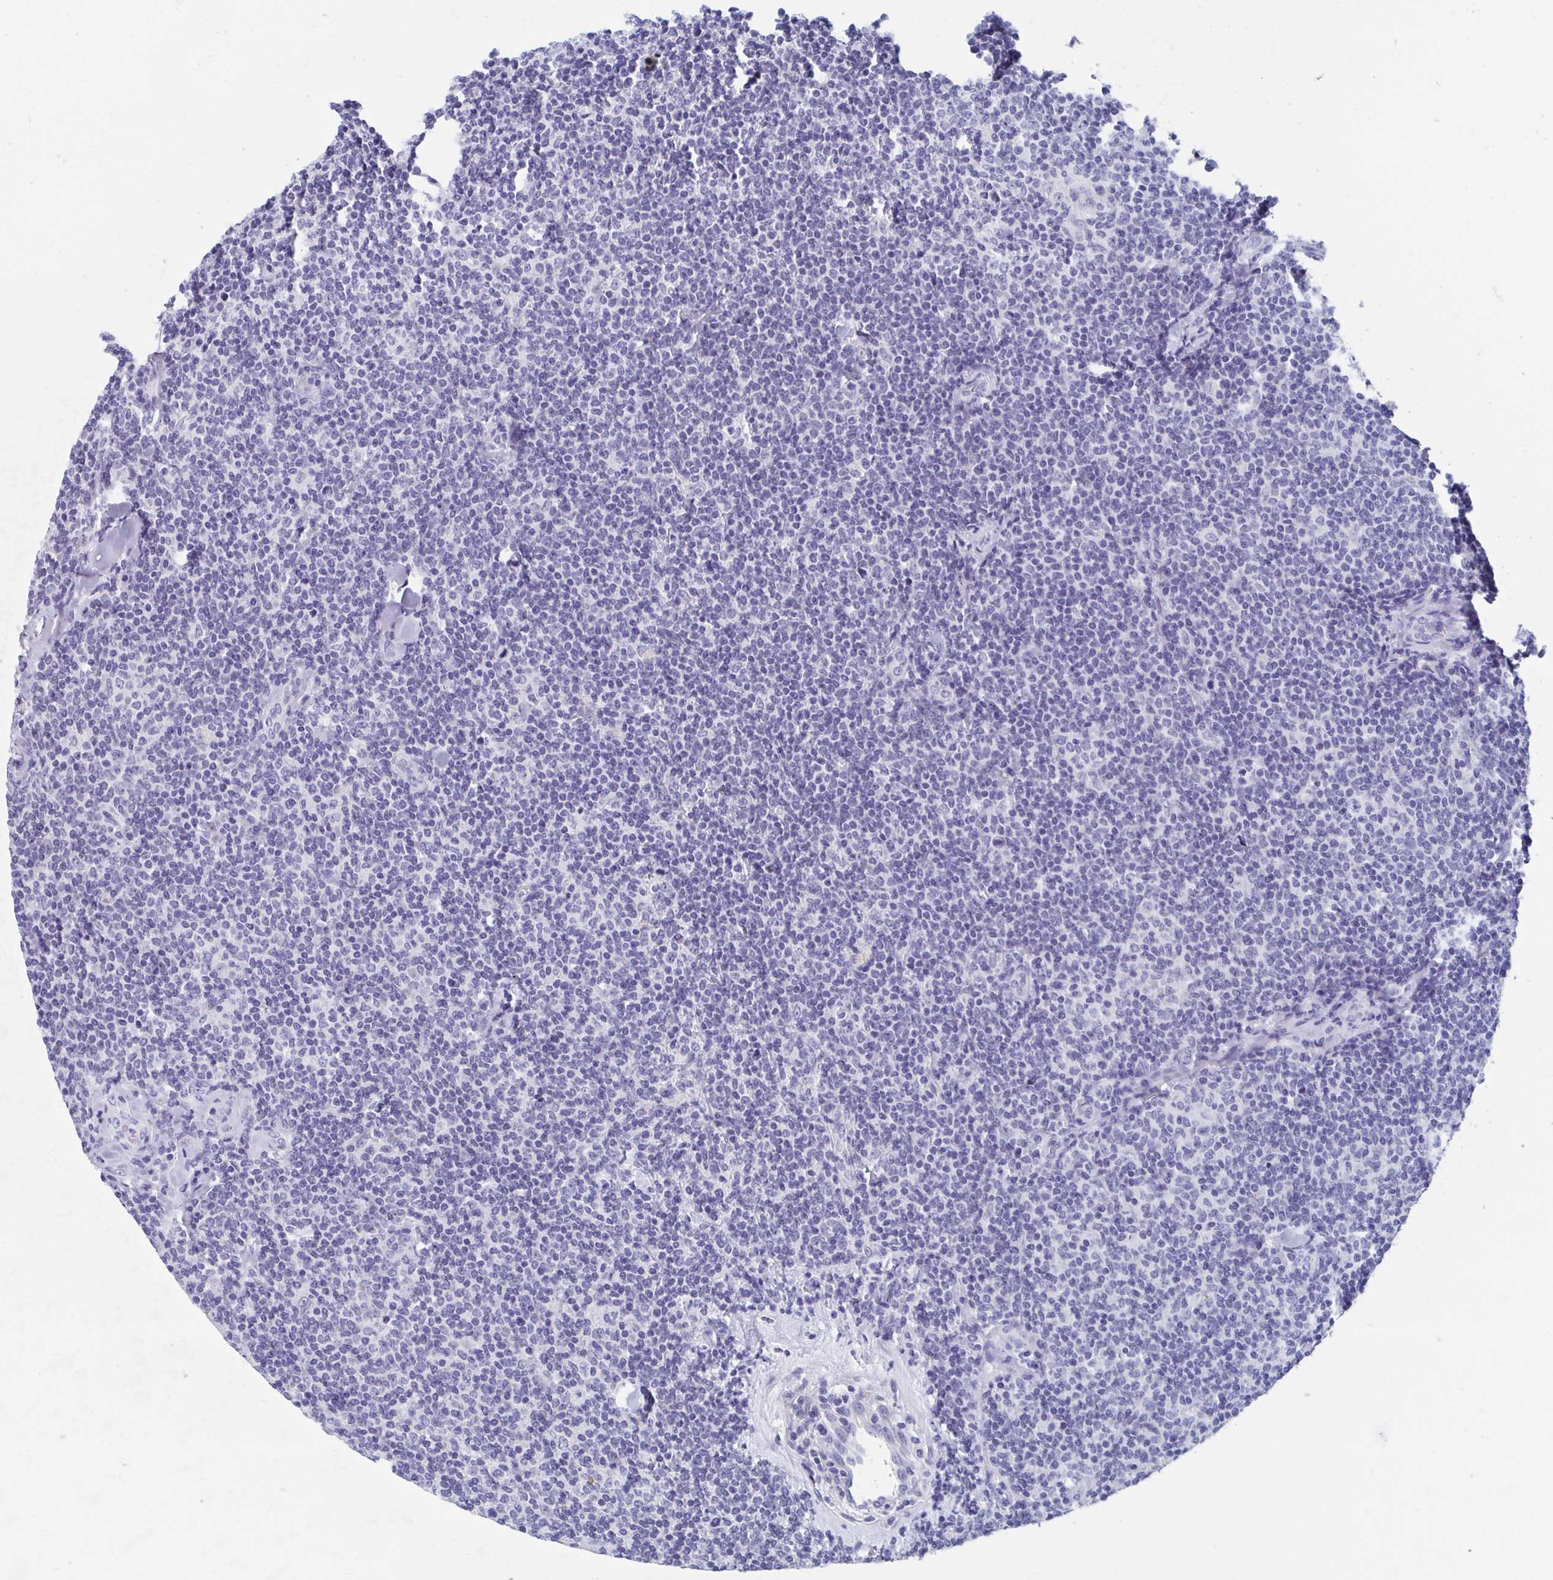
{"staining": {"intensity": "negative", "quantity": "none", "location": "none"}, "tissue": "lymphoma", "cell_type": "Tumor cells", "image_type": "cancer", "snomed": [{"axis": "morphology", "description": "Malignant lymphoma, non-Hodgkin's type, Low grade"}, {"axis": "topography", "description": "Lymph node"}], "caption": "Photomicrograph shows no protein staining in tumor cells of low-grade malignant lymphoma, non-Hodgkin's type tissue. (Brightfield microscopy of DAB IHC at high magnification).", "gene": "SHCBP1L", "patient": {"sex": "female", "age": 56}}